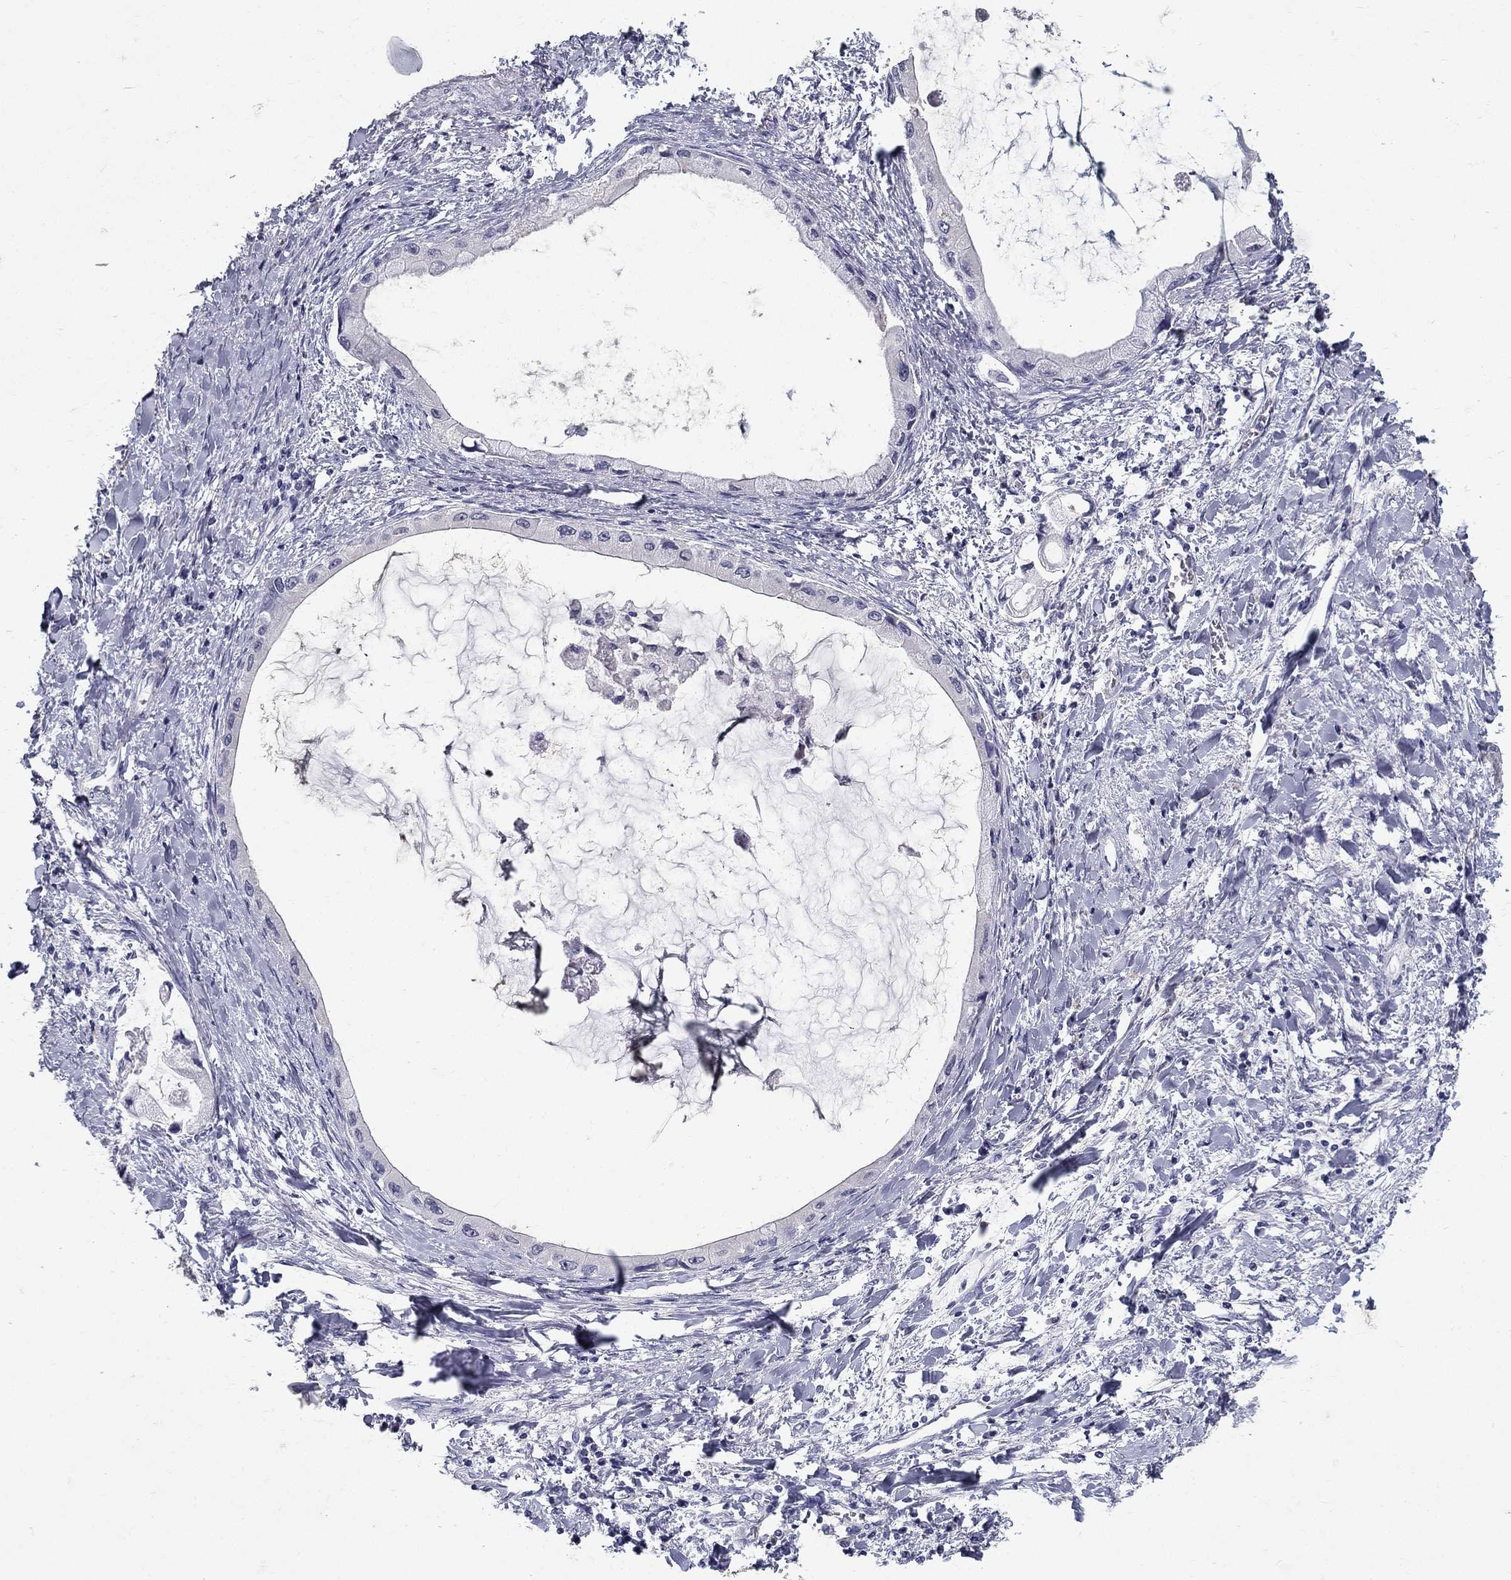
{"staining": {"intensity": "negative", "quantity": "none", "location": "none"}, "tissue": "liver cancer", "cell_type": "Tumor cells", "image_type": "cancer", "snomed": [{"axis": "morphology", "description": "Cholangiocarcinoma"}, {"axis": "topography", "description": "Liver"}], "caption": "Immunohistochemical staining of liver cancer reveals no significant staining in tumor cells.", "gene": "POMC", "patient": {"sex": "male", "age": 50}}